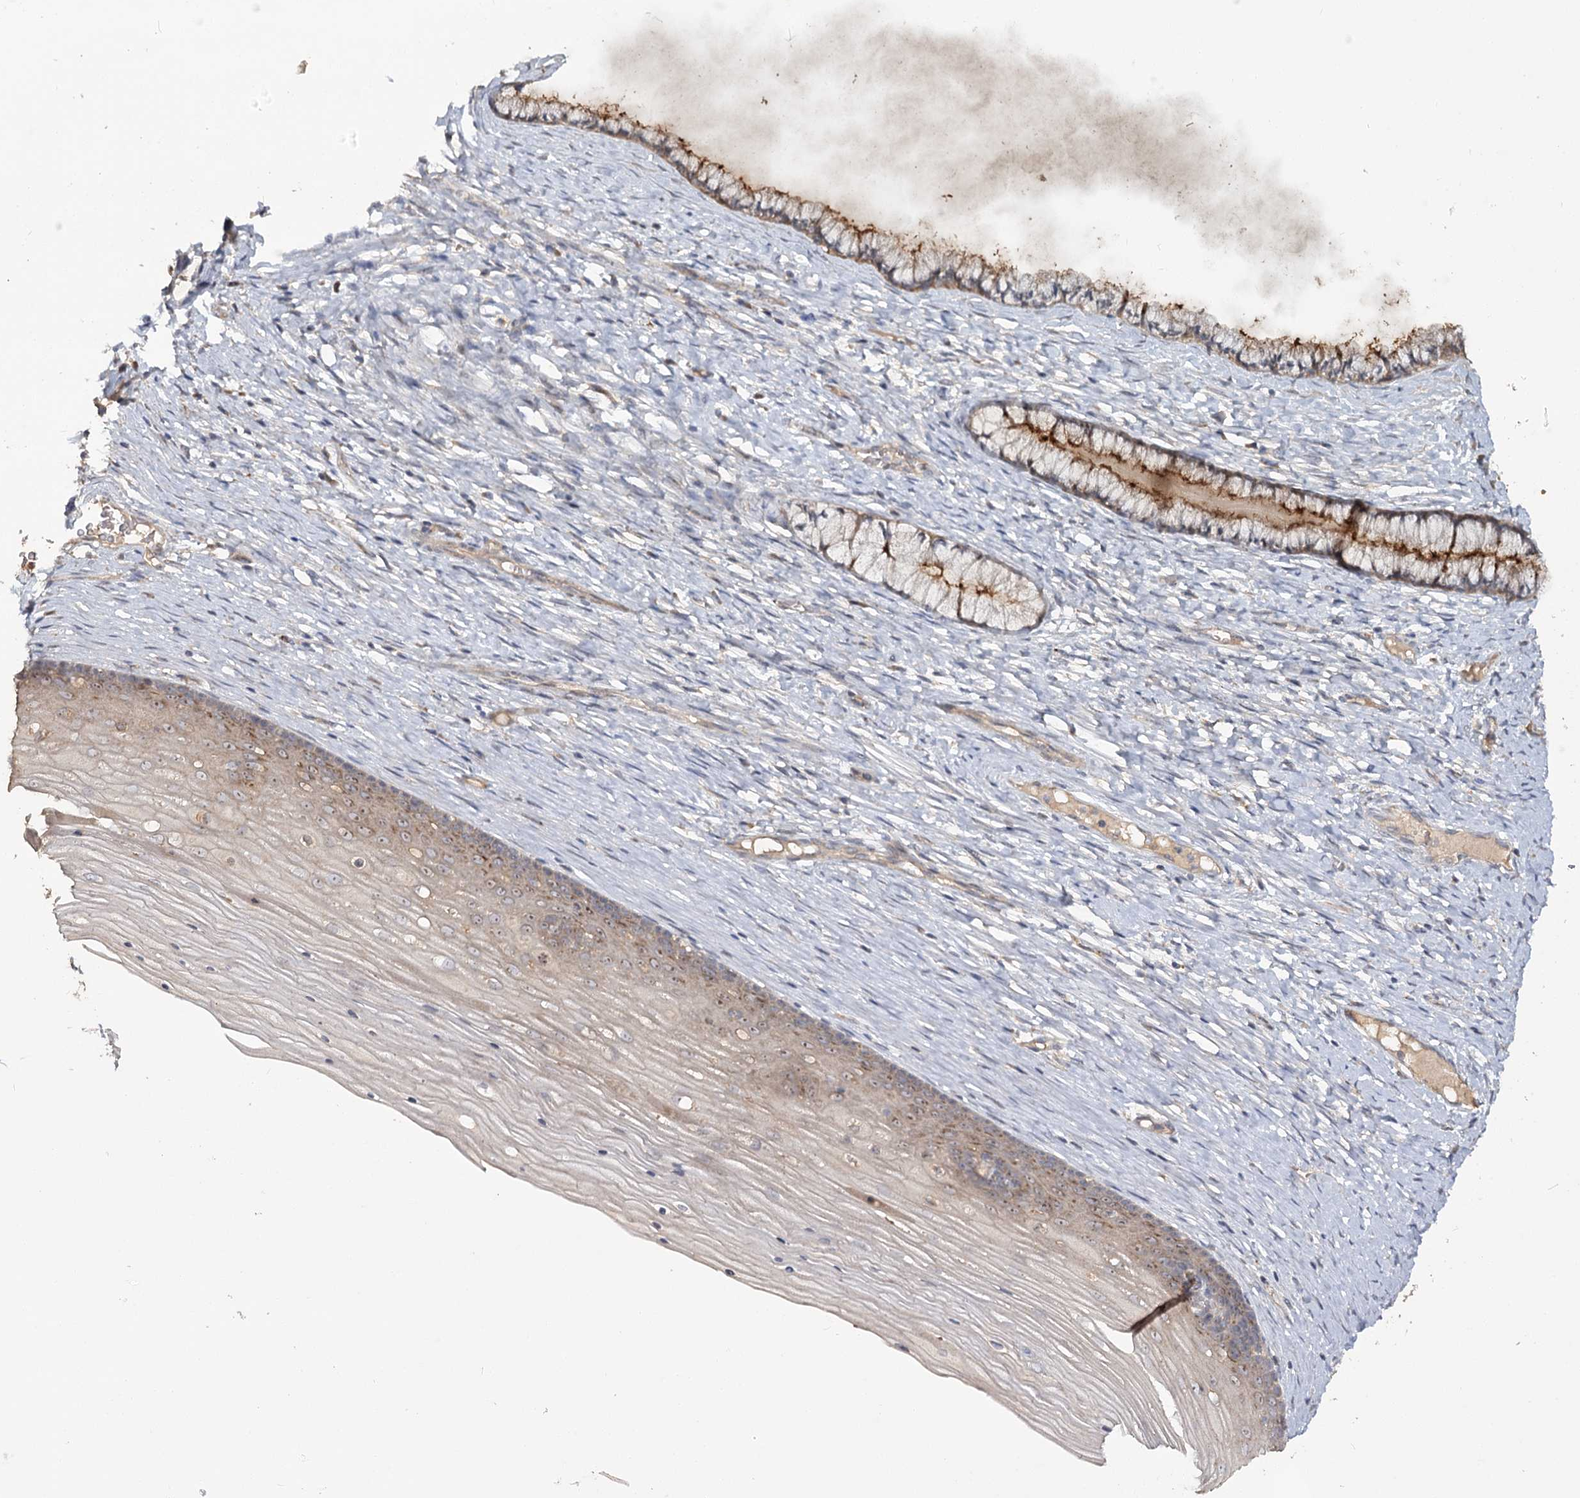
{"staining": {"intensity": "strong", "quantity": "25%-75%", "location": "cytoplasmic/membranous"}, "tissue": "cervix", "cell_type": "Glandular cells", "image_type": "normal", "snomed": [{"axis": "morphology", "description": "Normal tissue, NOS"}, {"axis": "topography", "description": "Cervix"}], "caption": "Immunohistochemical staining of normal human cervix reveals high levels of strong cytoplasmic/membranous positivity in approximately 25%-75% of glandular cells.", "gene": "ANGPTL5", "patient": {"sex": "female", "age": 42}}